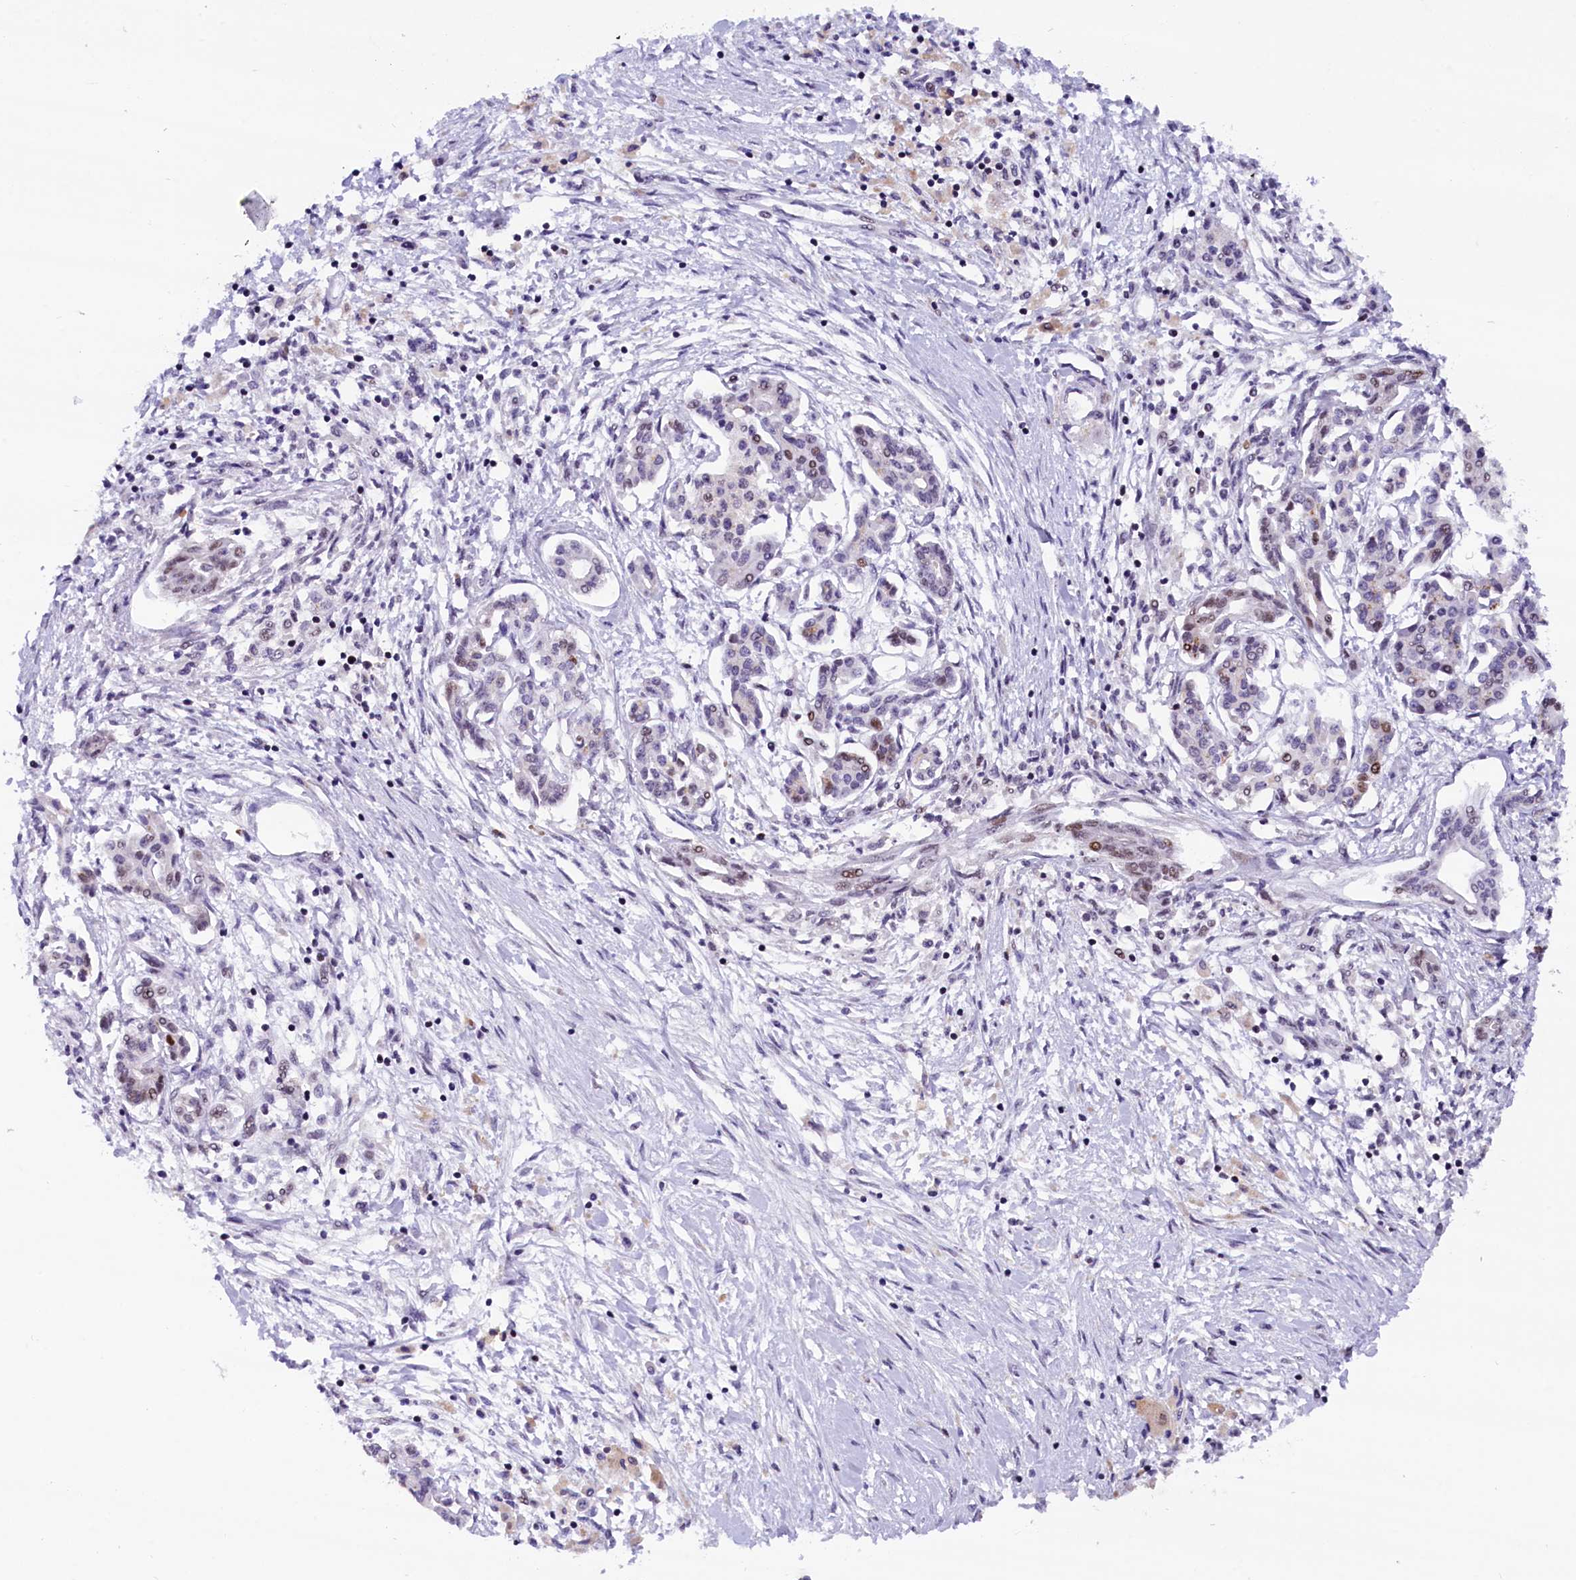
{"staining": {"intensity": "moderate", "quantity": "<25%", "location": "nuclear"}, "tissue": "pancreatic cancer", "cell_type": "Tumor cells", "image_type": "cancer", "snomed": [{"axis": "morphology", "description": "Adenocarcinoma, NOS"}, {"axis": "topography", "description": "Pancreas"}], "caption": "Moderate nuclear protein staining is identified in approximately <25% of tumor cells in adenocarcinoma (pancreatic).", "gene": "CDYL2", "patient": {"sex": "female", "age": 50}}